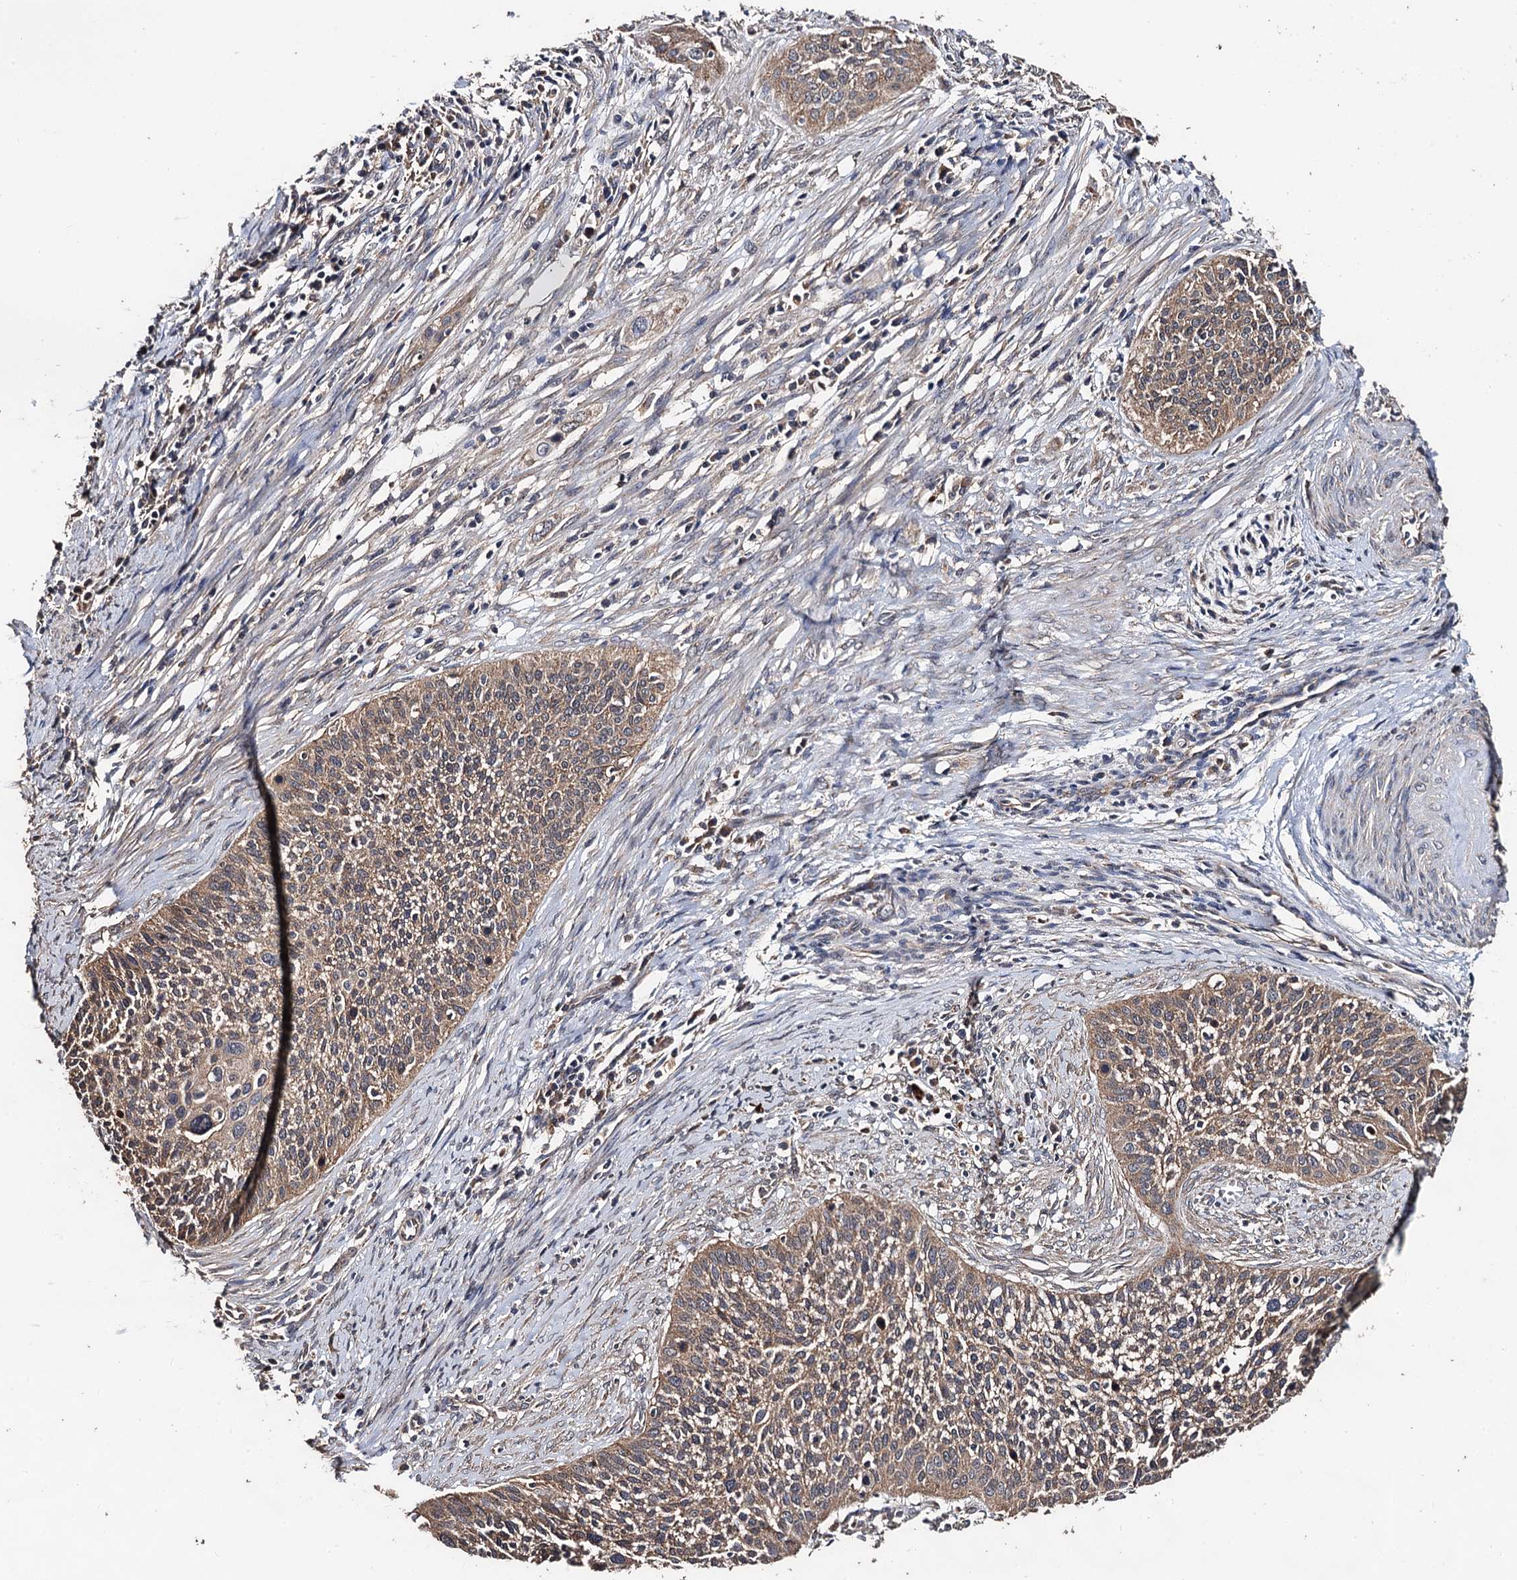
{"staining": {"intensity": "moderate", "quantity": ">75%", "location": "cytoplasmic/membranous"}, "tissue": "cervical cancer", "cell_type": "Tumor cells", "image_type": "cancer", "snomed": [{"axis": "morphology", "description": "Squamous cell carcinoma, NOS"}, {"axis": "topography", "description": "Cervix"}], "caption": "IHC histopathology image of cervical cancer (squamous cell carcinoma) stained for a protein (brown), which exhibits medium levels of moderate cytoplasmic/membranous expression in about >75% of tumor cells.", "gene": "PPTC7", "patient": {"sex": "female", "age": 34}}